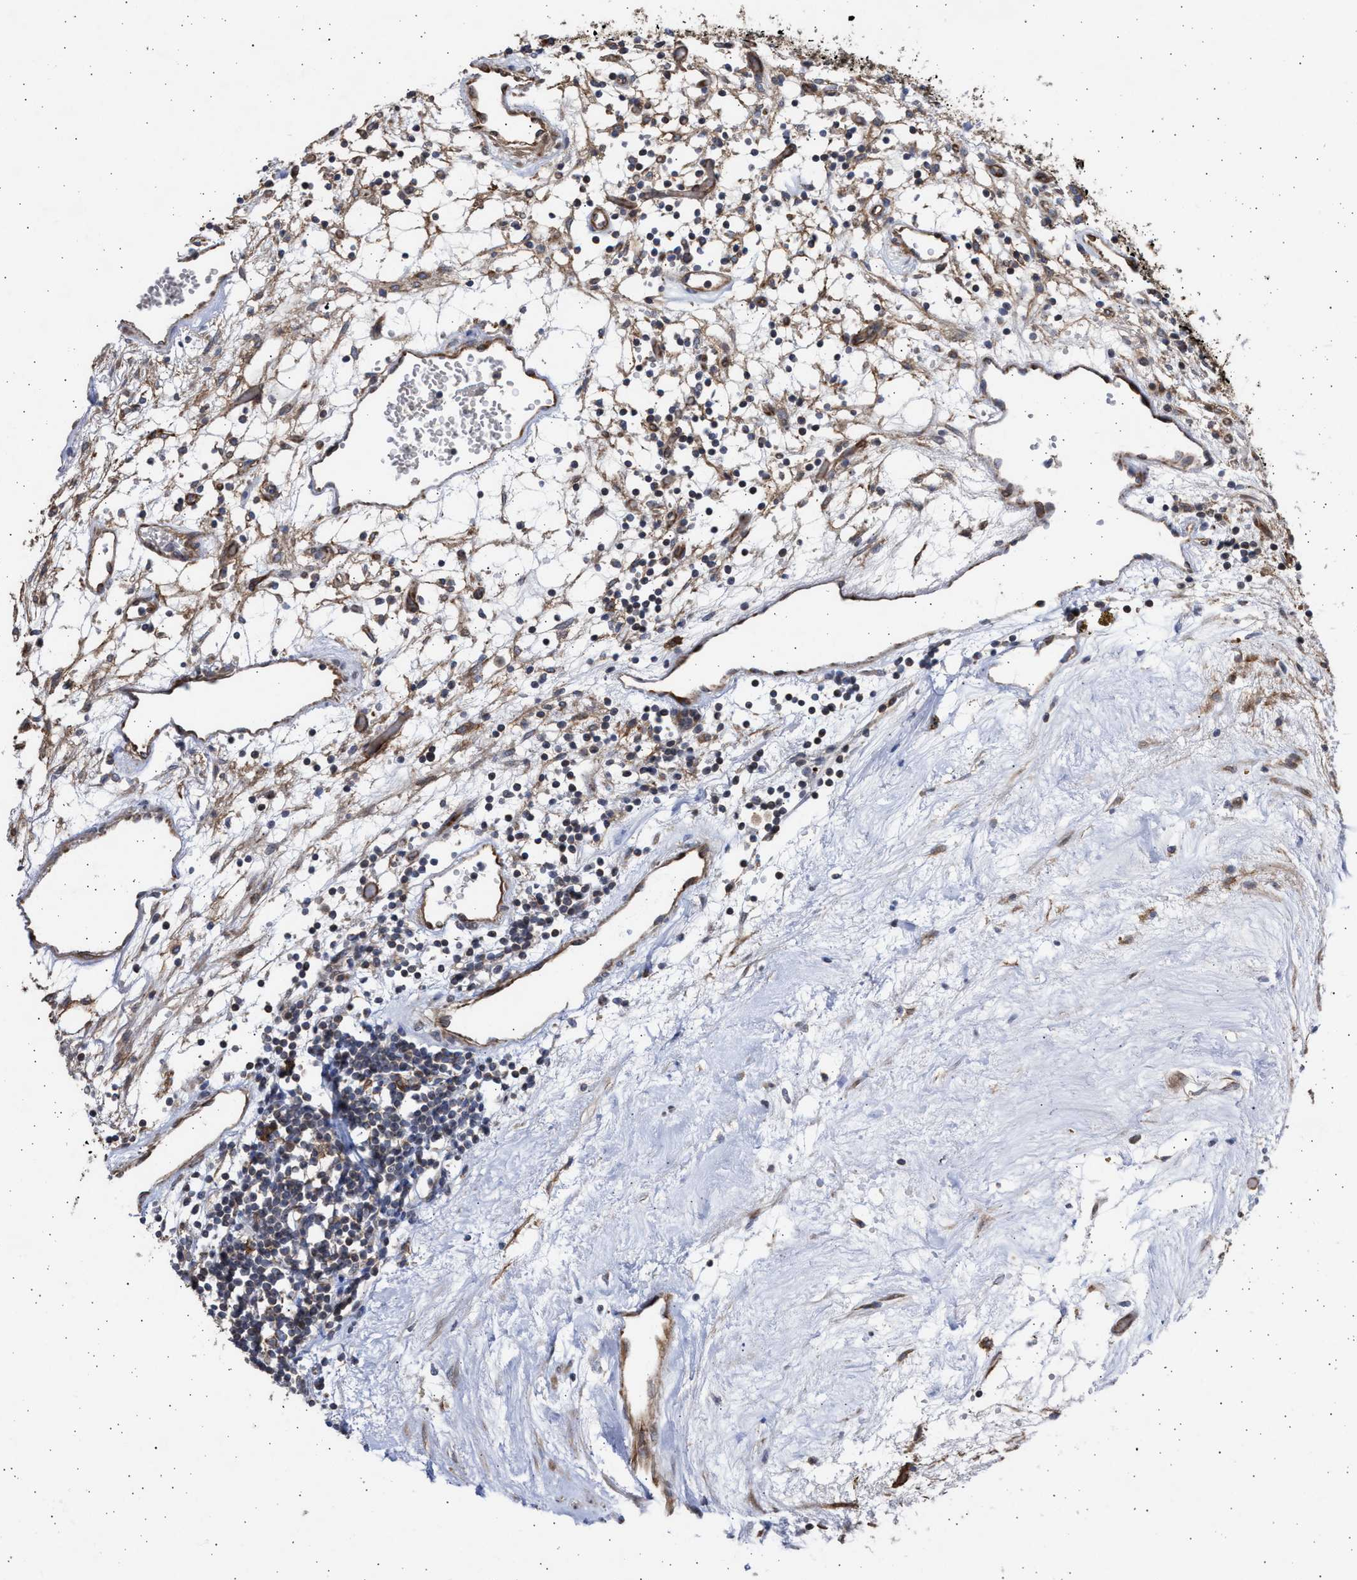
{"staining": {"intensity": "moderate", "quantity": ">75%", "location": "cytoplasmic/membranous"}, "tissue": "renal cancer", "cell_type": "Tumor cells", "image_type": "cancer", "snomed": [{"axis": "morphology", "description": "Adenocarcinoma, NOS"}, {"axis": "topography", "description": "Kidney"}], "caption": "Renal cancer (adenocarcinoma) was stained to show a protein in brown. There is medium levels of moderate cytoplasmic/membranous expression in about >75% of tumor cells.", "gene": "TTC19", "patient": {"sex": "male", "age": 59}}